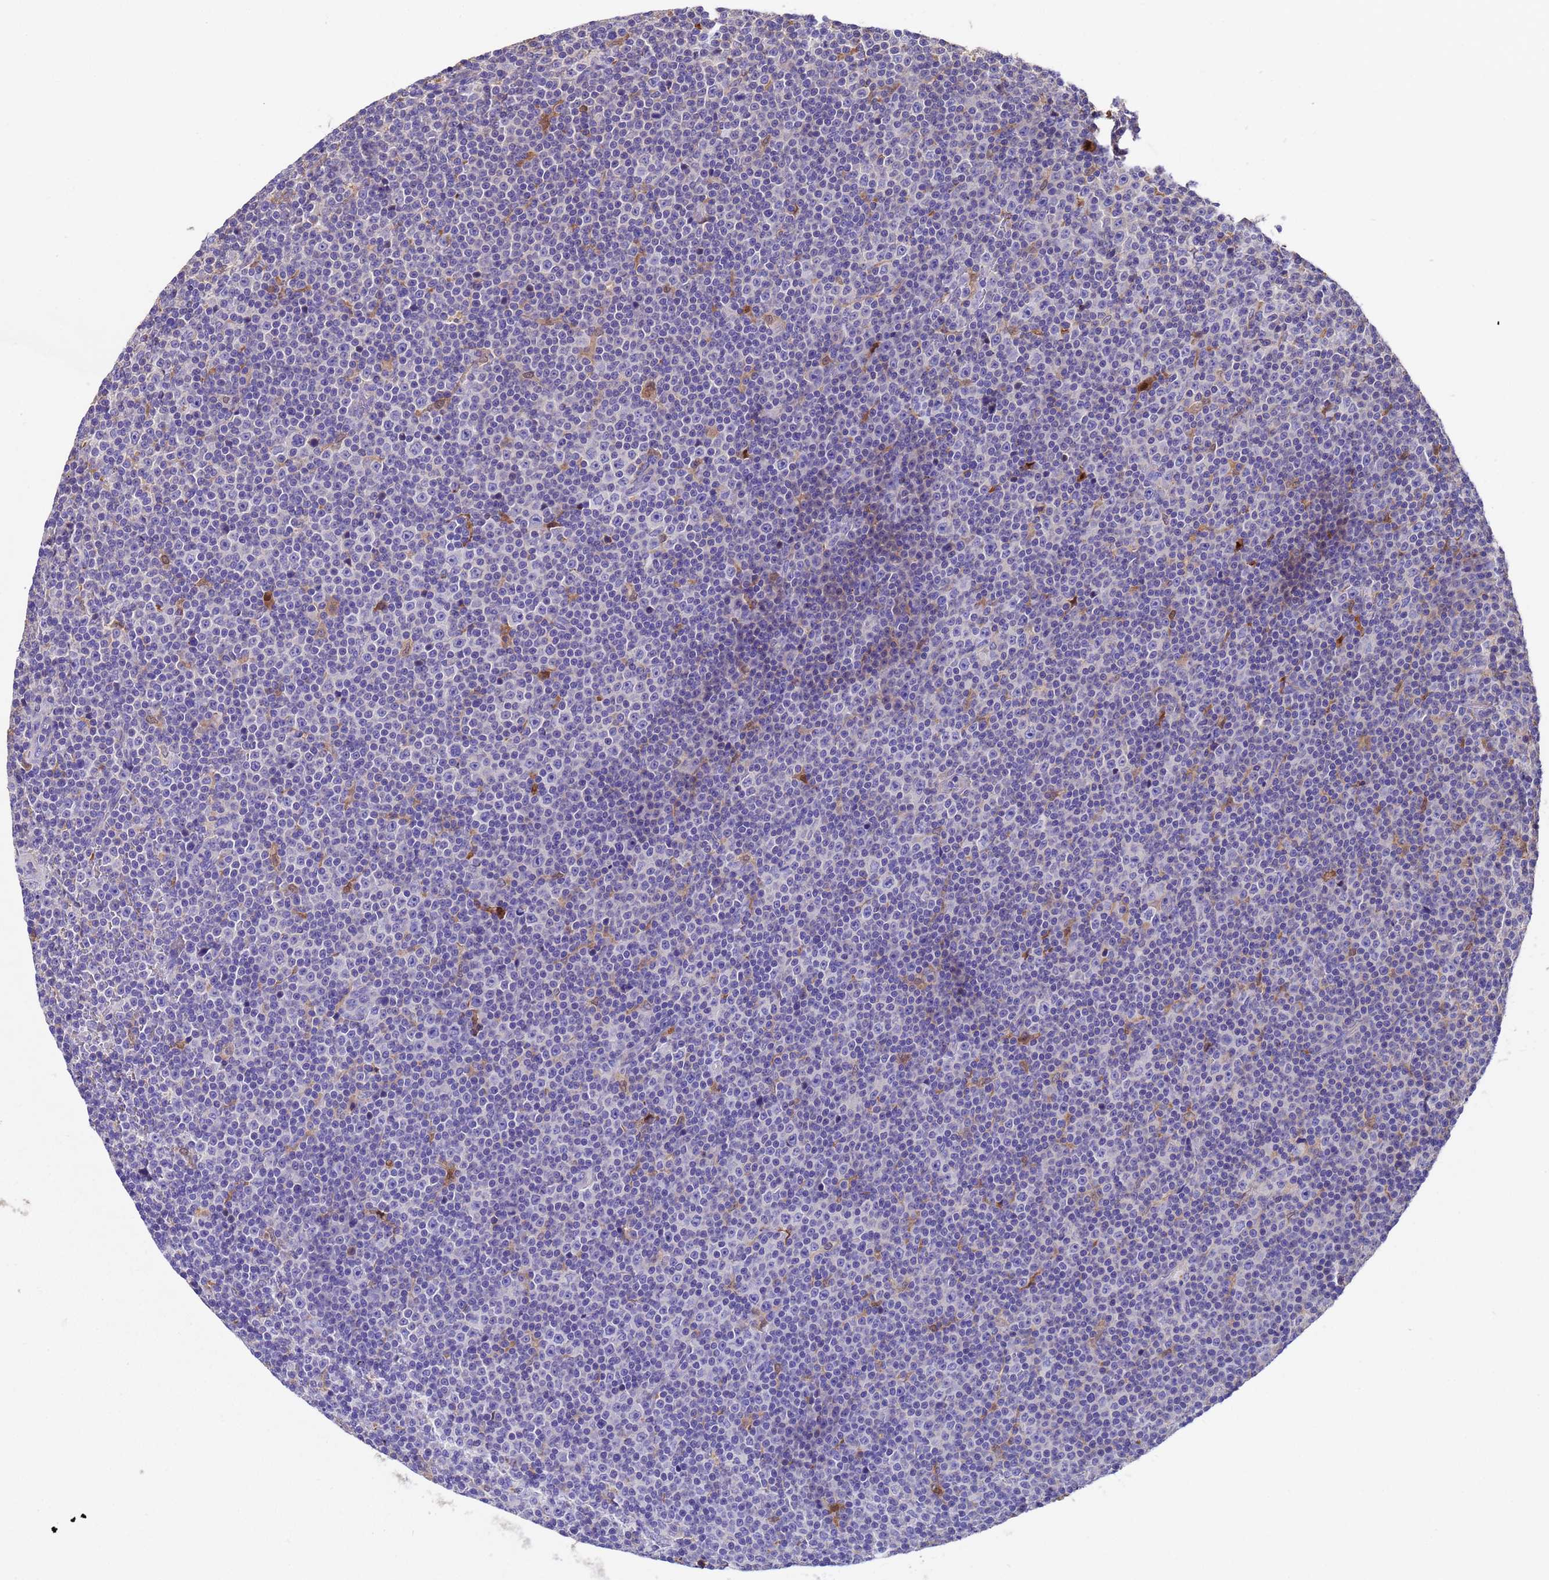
{"staining": {"intensity": "negative", "quantity": "none", "location": "none"}, "tissue": "lymphoma", "cell_type": "Tumor cells", "image_type": "cancer", "snomed": [{"axis": "morphology", "description": "Malignant lymphoma, non-Hodgkin's type, Low grade"}, {"axis": "topography", "description": "Lymph node"}], "caption": "Lymphoma was stained to show a protein in brown. There is no significant staining in tumor cells.", "gene": "ELP6", "patient": {"sex": "female", "age": 67}}